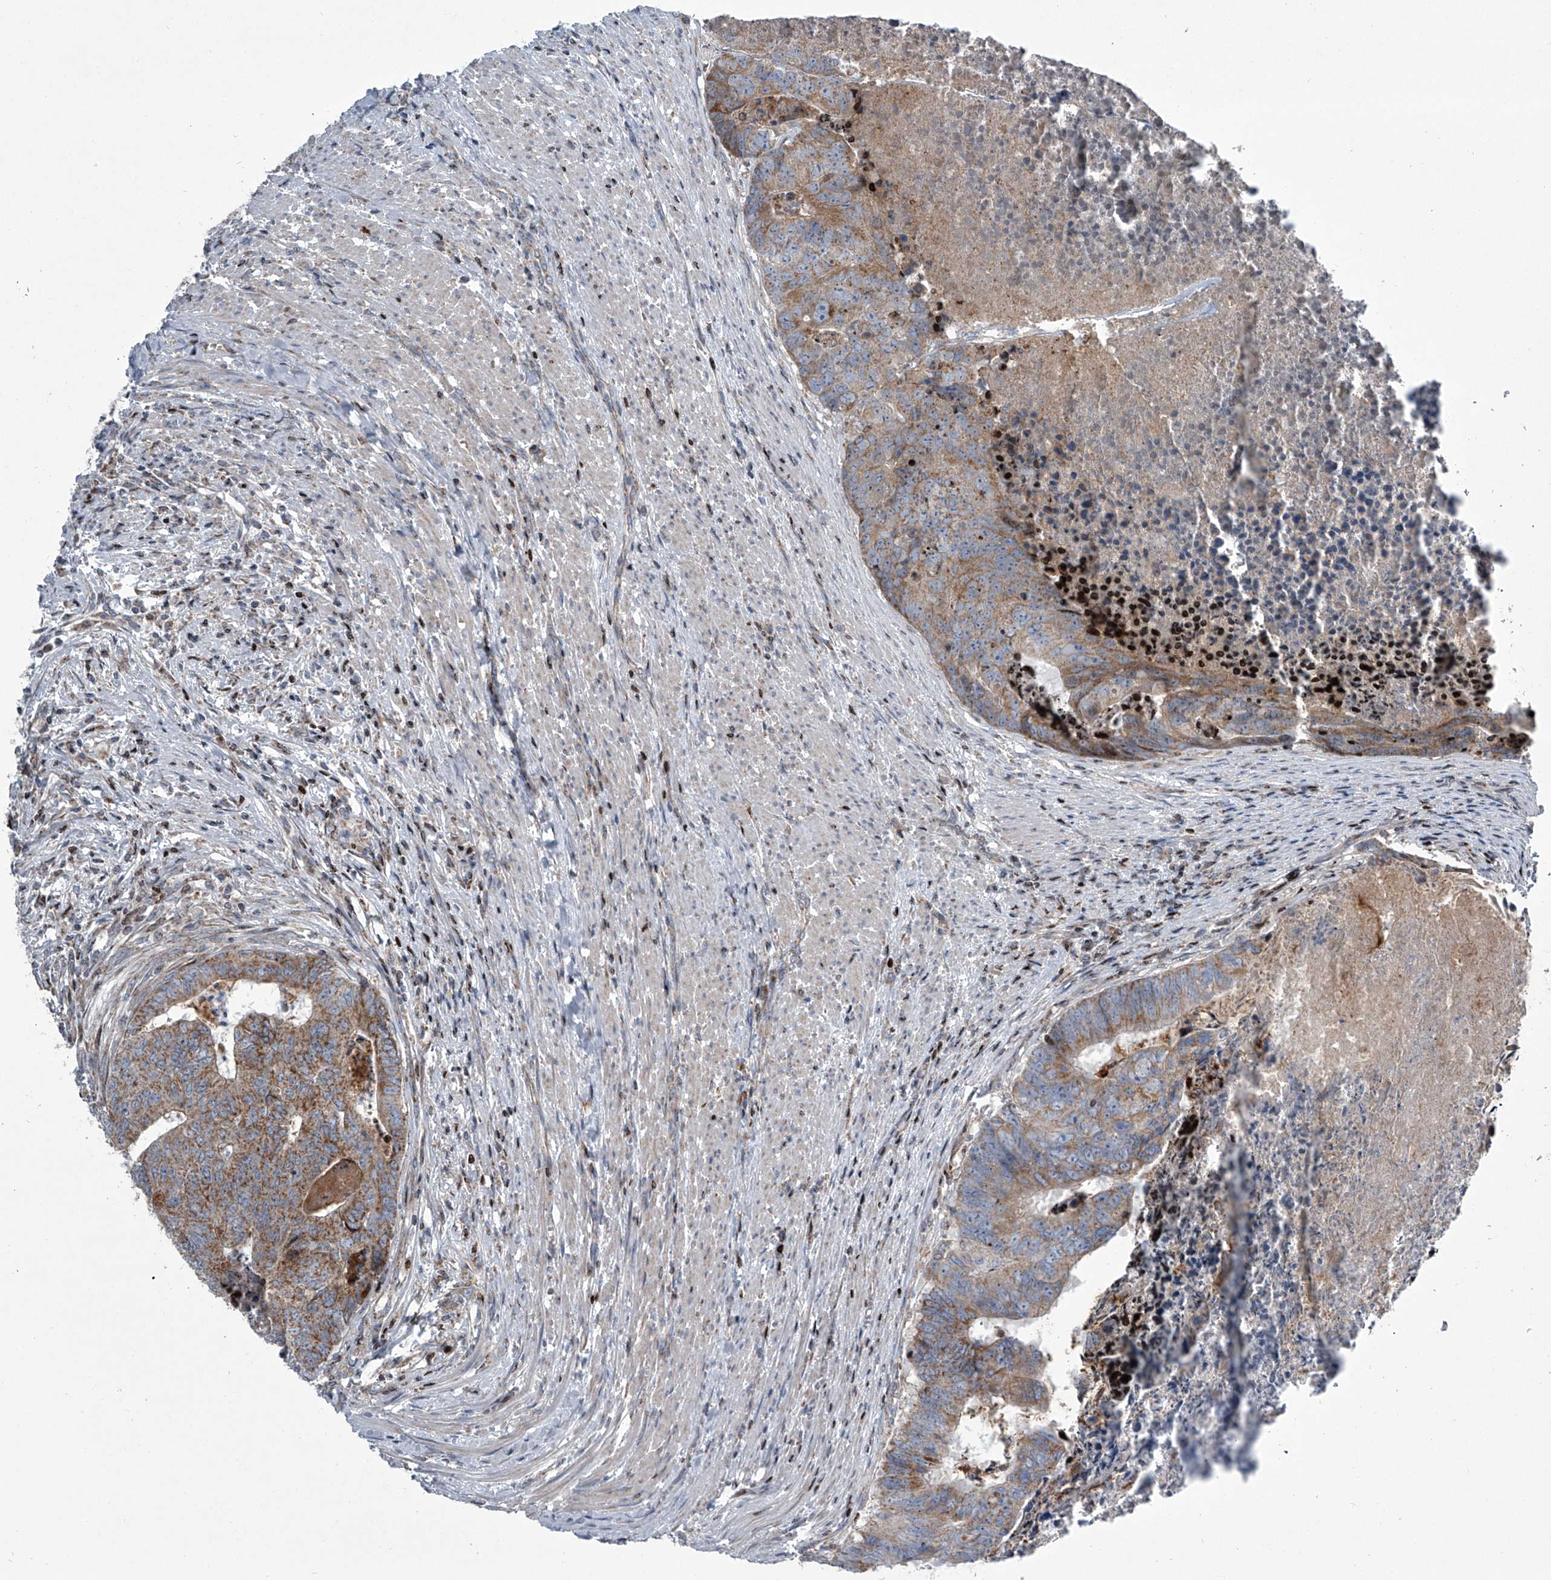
{"staining": {"intensity": "moderate", "quantity": ">75%", "location": "cytoplasmic/membranous"}, "tissue": "colorectal cancer", "cell_type": "Tumor cells", "image_type": "cancer", "snomed": [{"axis": "morphology", "description": "Adenocarcinoma, NOS"}, {"axis": "topography", "description": "Colon"}], "caption": "Moderate cytoplasmic/membranous expression for a protein is present in about >75% of tumor cells of adenocarcinoma (colorectal) using immunohistochemistry (IHC).", "gene": "STRADA", "patient": {"sex": "female", "age": 67}}